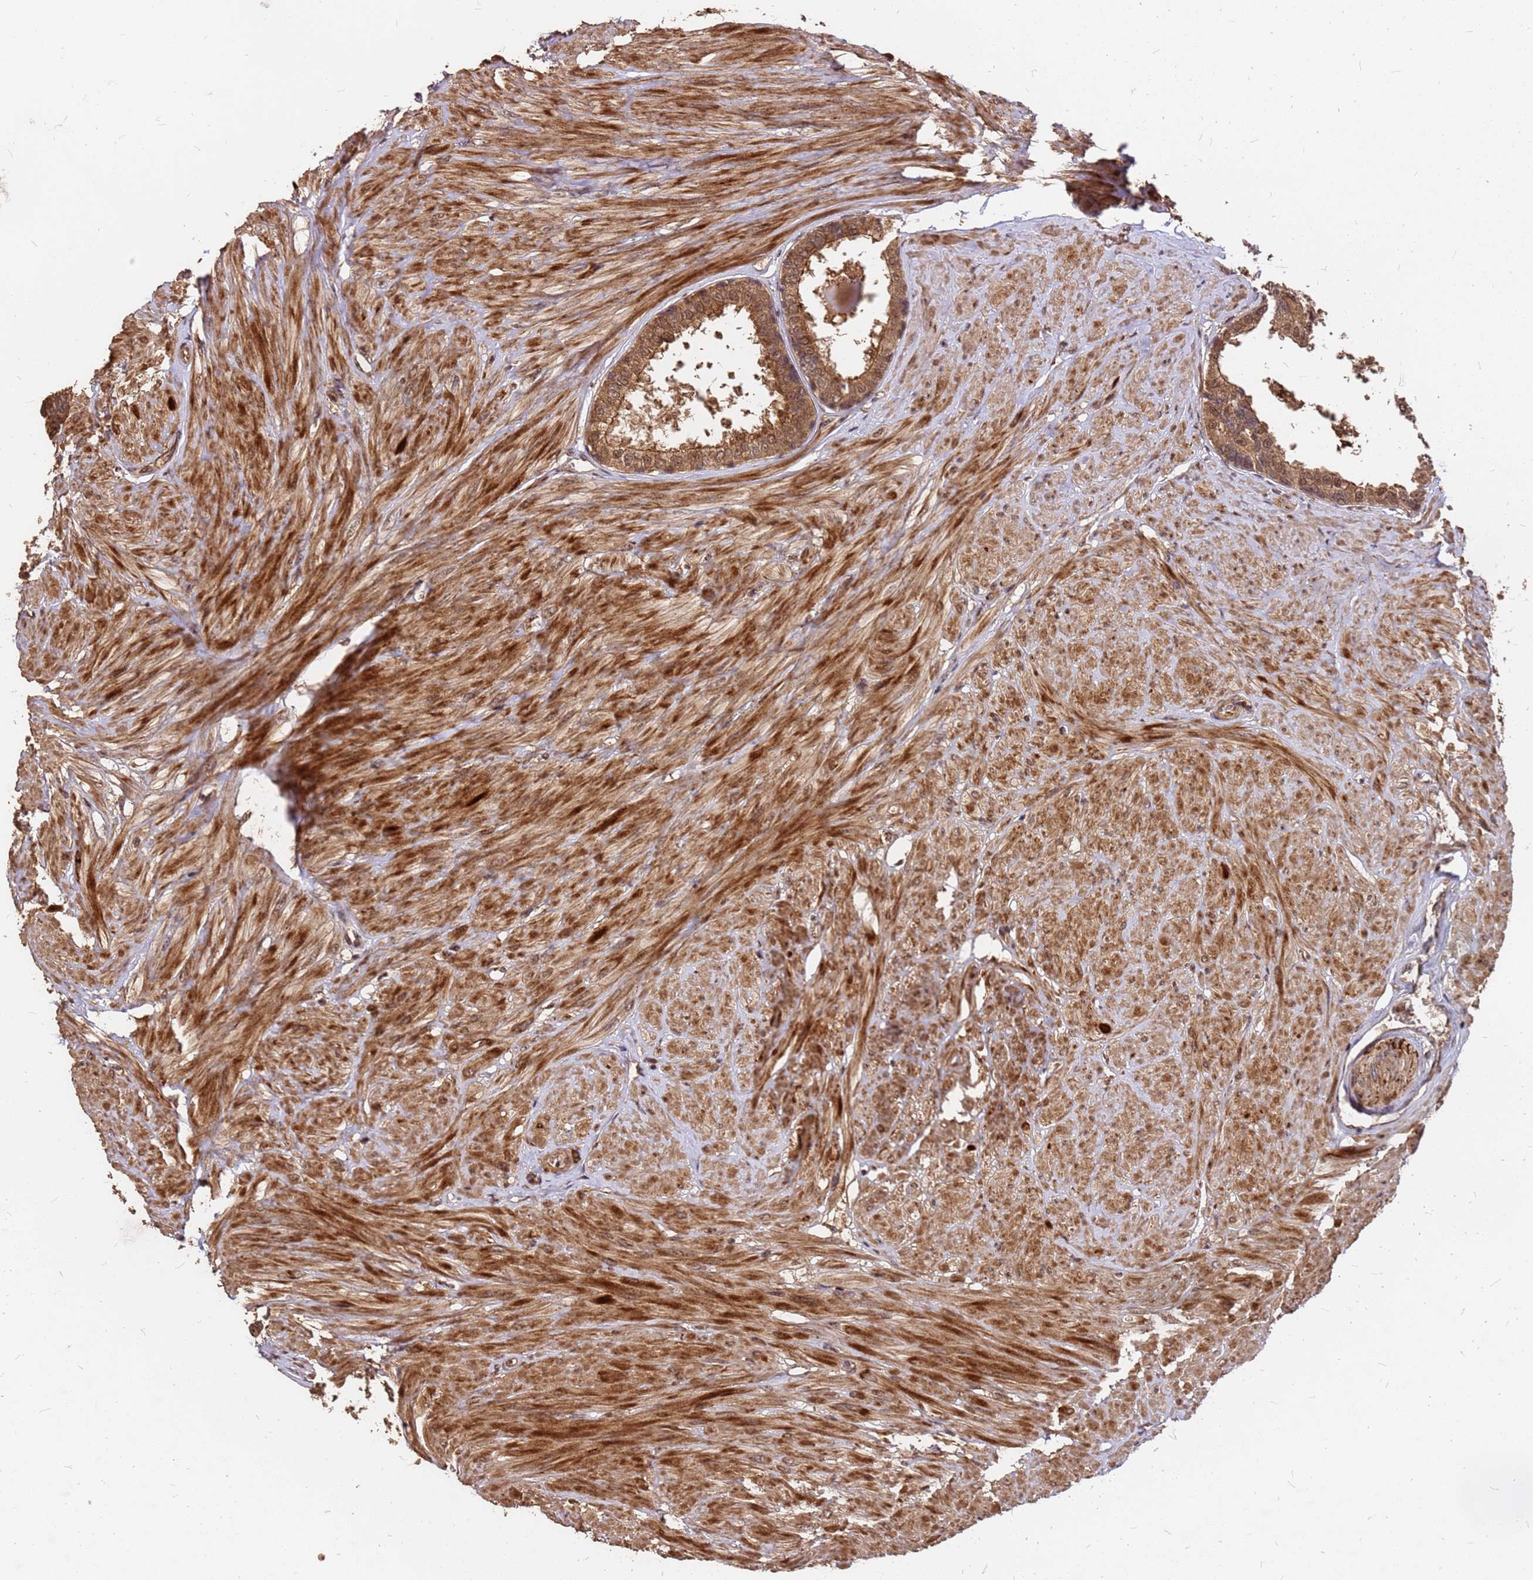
{"staining": {"intensity": "strong", "quantity": ">75%", "location": "cytoplasmic/membranous,nuclear"}, "tissue": "prostate", "cell_type": "Glandular cells", "image_type": "normal", "snomed": [{"axis": "morphology", "description": "Normal tissue, NOS"}, {"axis": "topography", "description": "Prostate"}], "caption": "Prostate stained with DAB immunohistochemistry displays high levels of strong cytoplasmic/membranous,nuclear expression in approximately >75% of glandular cells. (IHC, brightfield microscopy, high magnification).", "gene": "GPATCH8", "patient": {"sex": "male", "age": 48}}